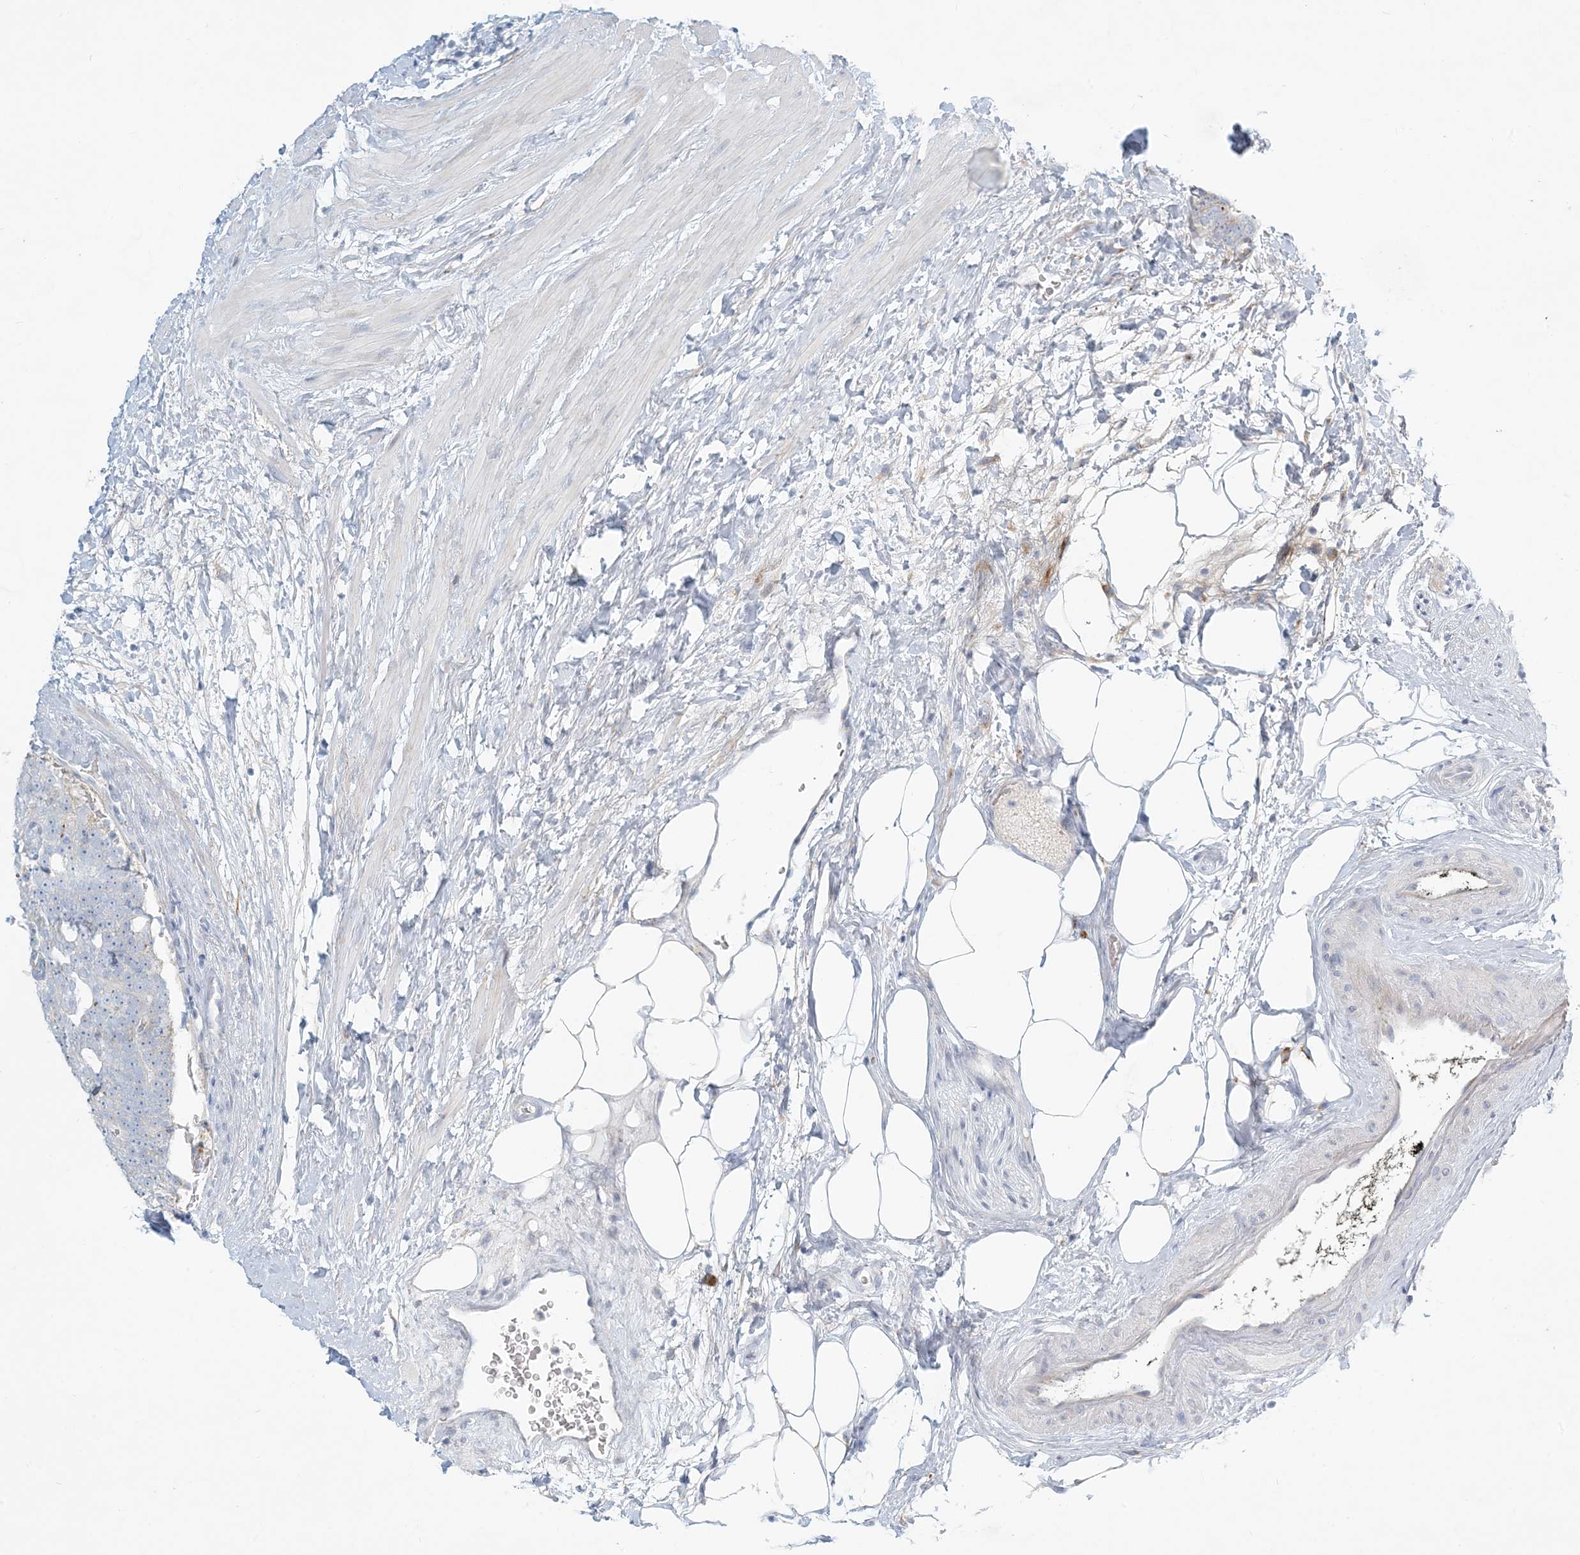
{"staining": {"intensity": "negative", "quantity": "none", "location": "none"}, "tissue": "prostate cancer", "cell_type": "Tumor cells", "image_type": "cancer", "snomed": [{"axis": "morphology", "description": "Adenocarcinoma, High grade"}, {"axis": "topography", "description": "Prostate"}], "caption": "A high-resolution image shows immunohistochemistry staining of prostate cancer, which exhibits no significant staining in tumor cells. (DAB (3,3'-diaminobenzidine) immunohistochemistry (IHC) with hematoxylin counter stain).", "gene": "ZNF385D", "patient": {"sex": "male", "age": 56}}